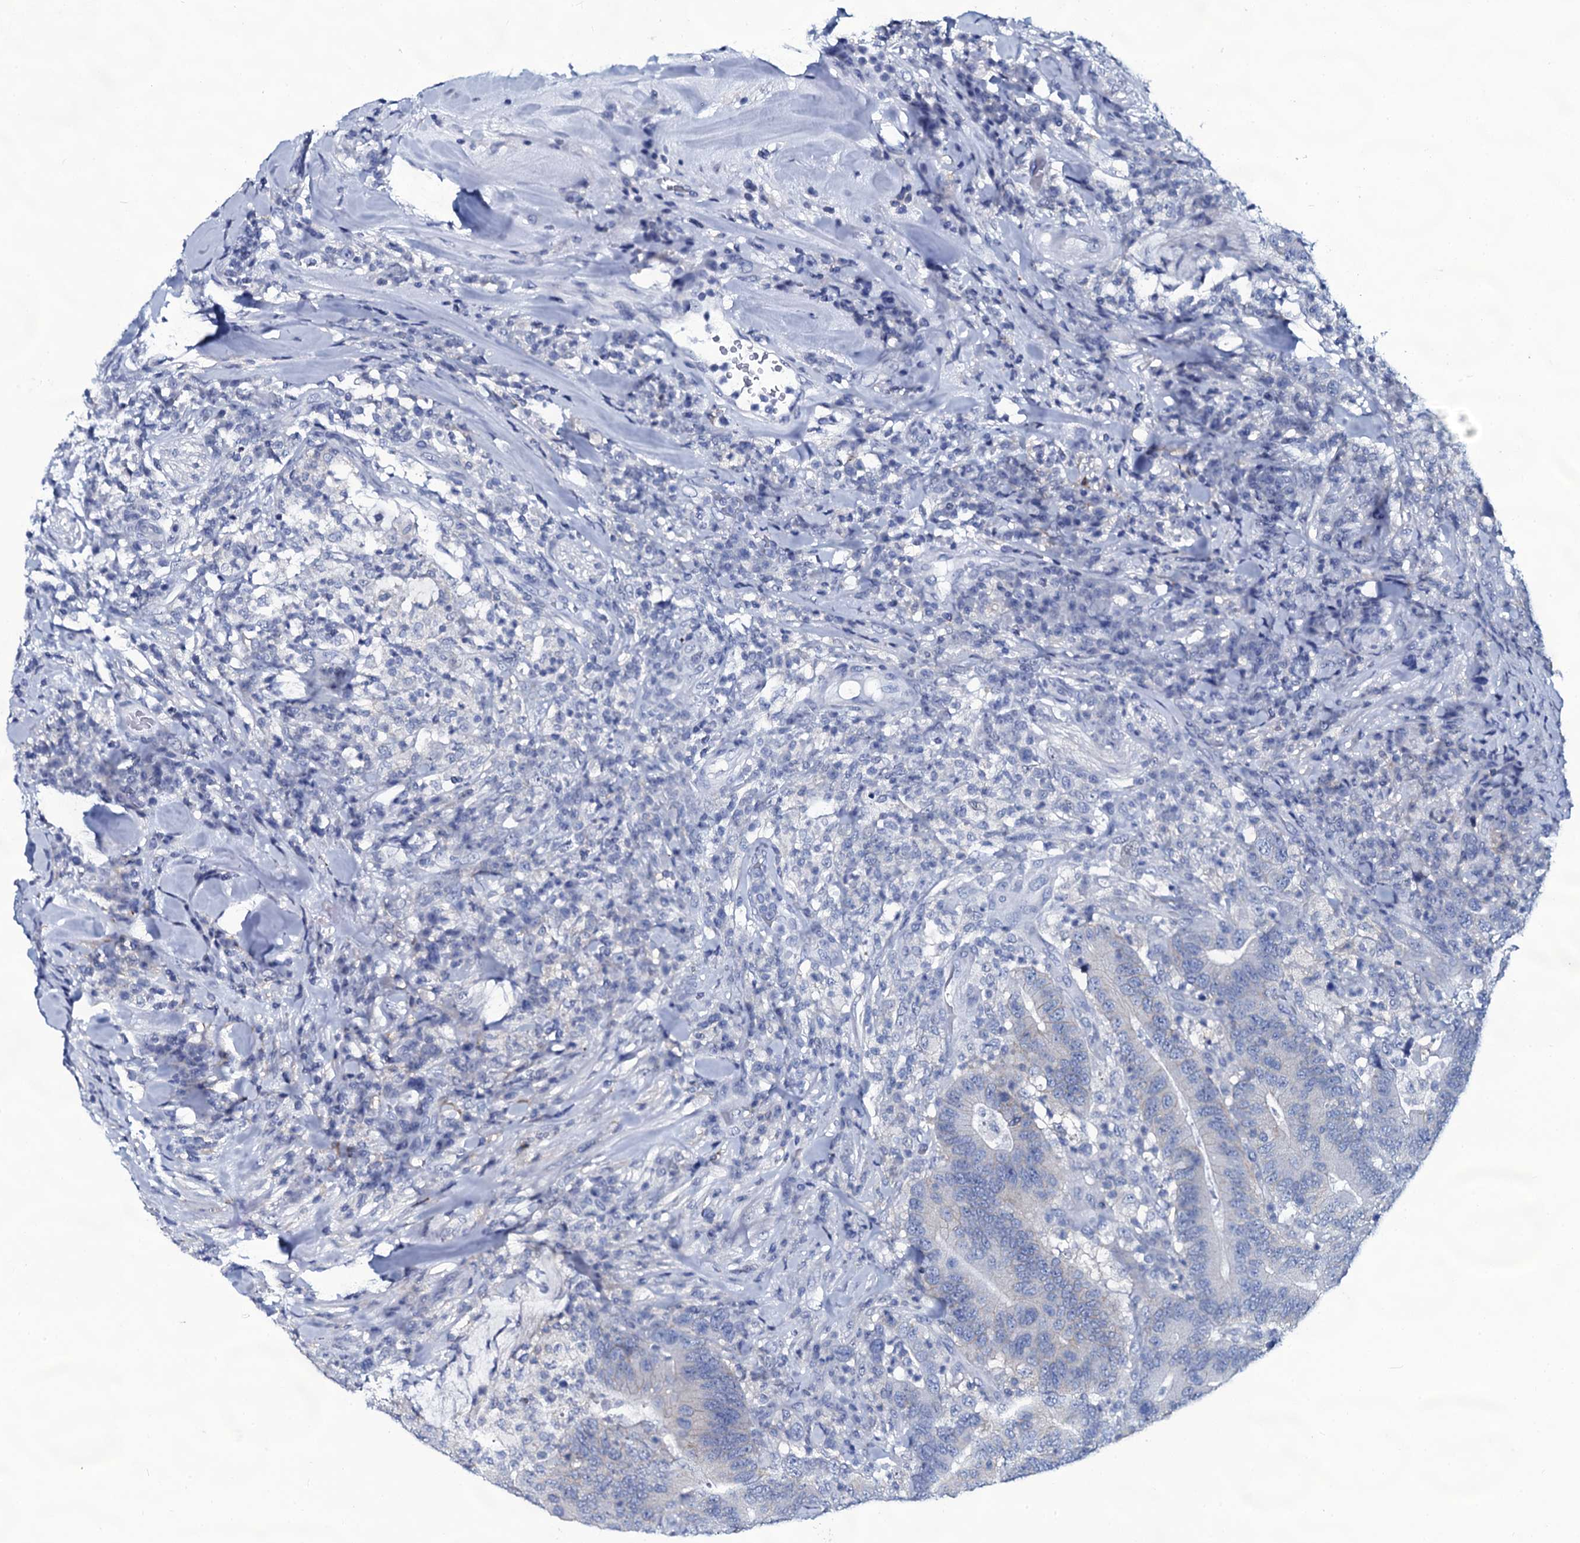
{"staining": {"intensity": "negative", "quantity": "none", "location": "none"}, "tissue": "colorectal cancer", "cell_type": "Tumor cells", "image_type": "cancer", "snomed": [{"axis": "morphology", "description": "Adenocarcinoma, NOS"}, {"axis": "topography", "description": "Colon"}], "caption": "Tumor cells show no significant protein expression in colorectal cancer. (Stains: DAB (3,3'-diaminobenzidine) immunohistochemistry with hematoxylin counter stain, Microscopy: brightfield microscopy at high magnification).", "gene": "SLC4A7", "patient": {"sex": "female", "age": 66}}